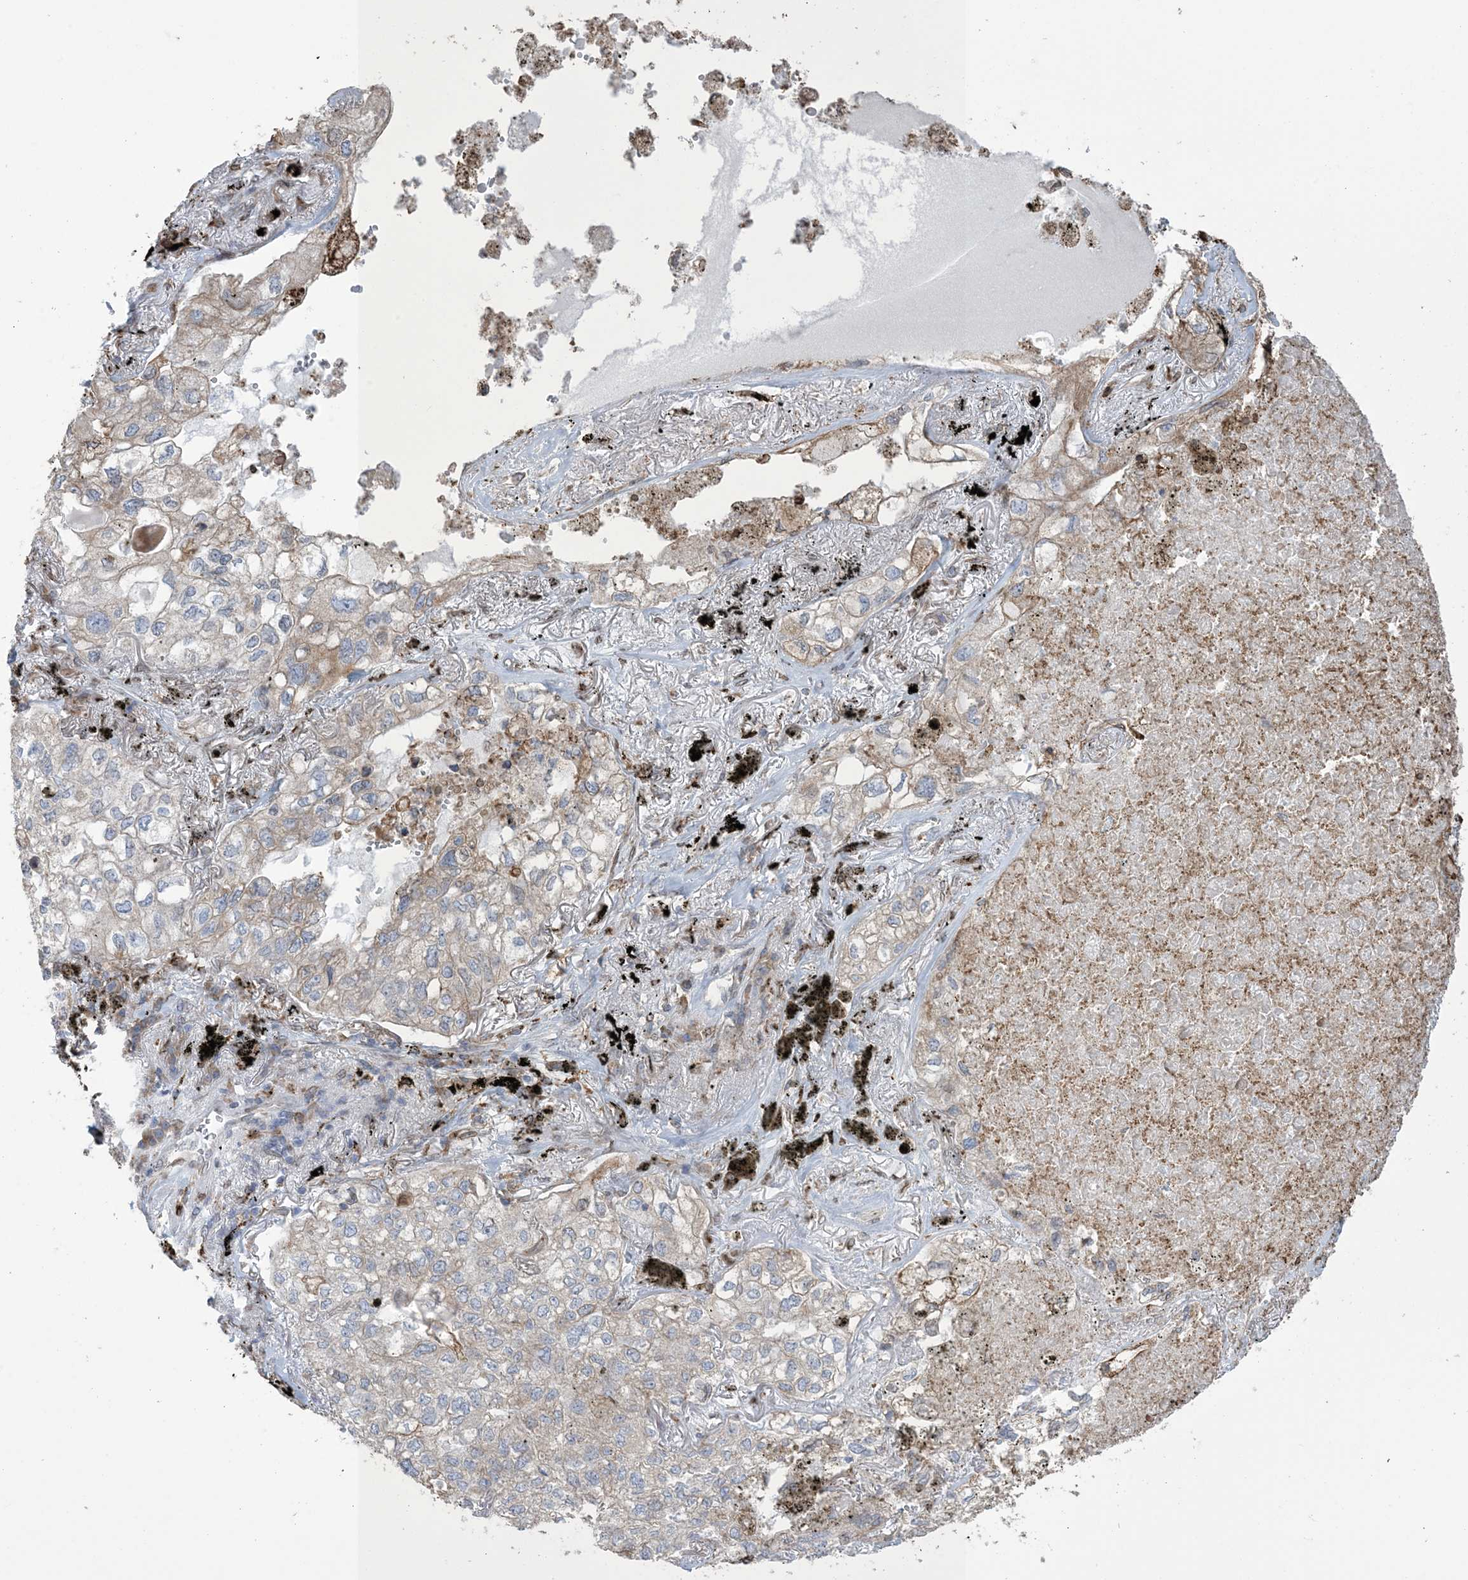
{"staining": {"intensity": "negative", "quantity": "none", "location": "none"}, "tissue": "lung cancer", "cell_type": "Tumor cells", "image_type": "cancer", "snomed": [{"axis": "morphology", "description": "Adenocarcinoma, NOS"}, {"axis": "topography", "description": "Lung"}], "caption": "Adenocarcinoma (lung) stained for a protein using IHC shows no expression tumor cells.", "gene": "SHANK1", "patient": {"sex": "male", "age": 65}}